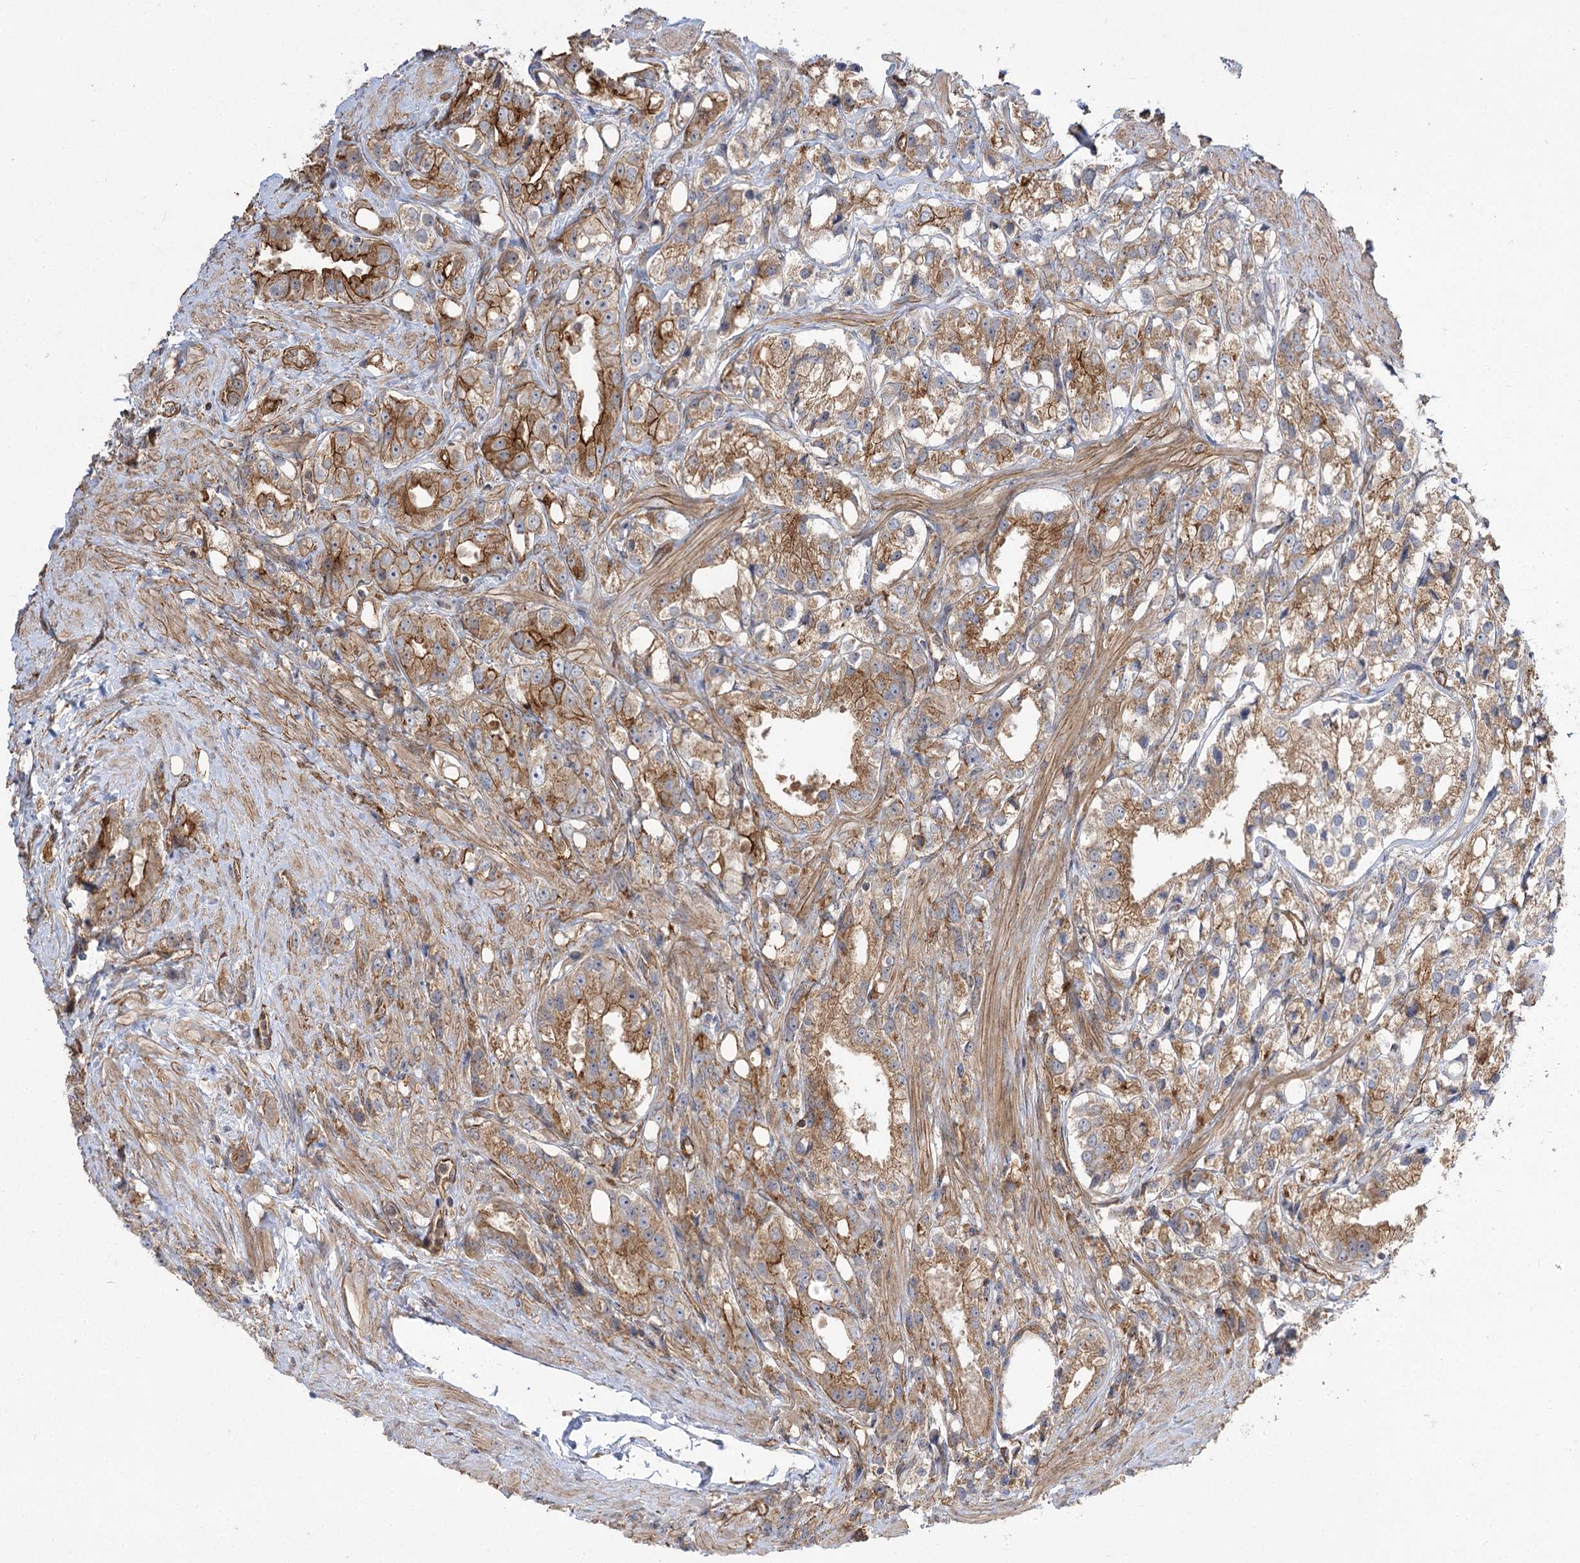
{"staining": {"intensity": "moderate", "quantity": ">75%", "location": "cytoplasmic/membranous"}, "tissue": "prostate cancer", "cell_type": "Tumor cells", "image_type": "cancer", "snomed": [{"axis": "morphology", "description": "Adenocarcinoma, NOS"}, {"axis": "topography", "description": "Prostate"}], "caption": "A high-resolution histopathology image shows immunohistochemistry (IHC) staining of prostate cancer, which reveals moderate cytoplasmic/membranous positivity in approximately >75% of tumor cells. (DAB (3,3'-diaminobenzidine) IHC with brightfield microscopy, high magnification).", "gene": "SH3BP5L", "patient": {"sex": "male", "age": 79}}